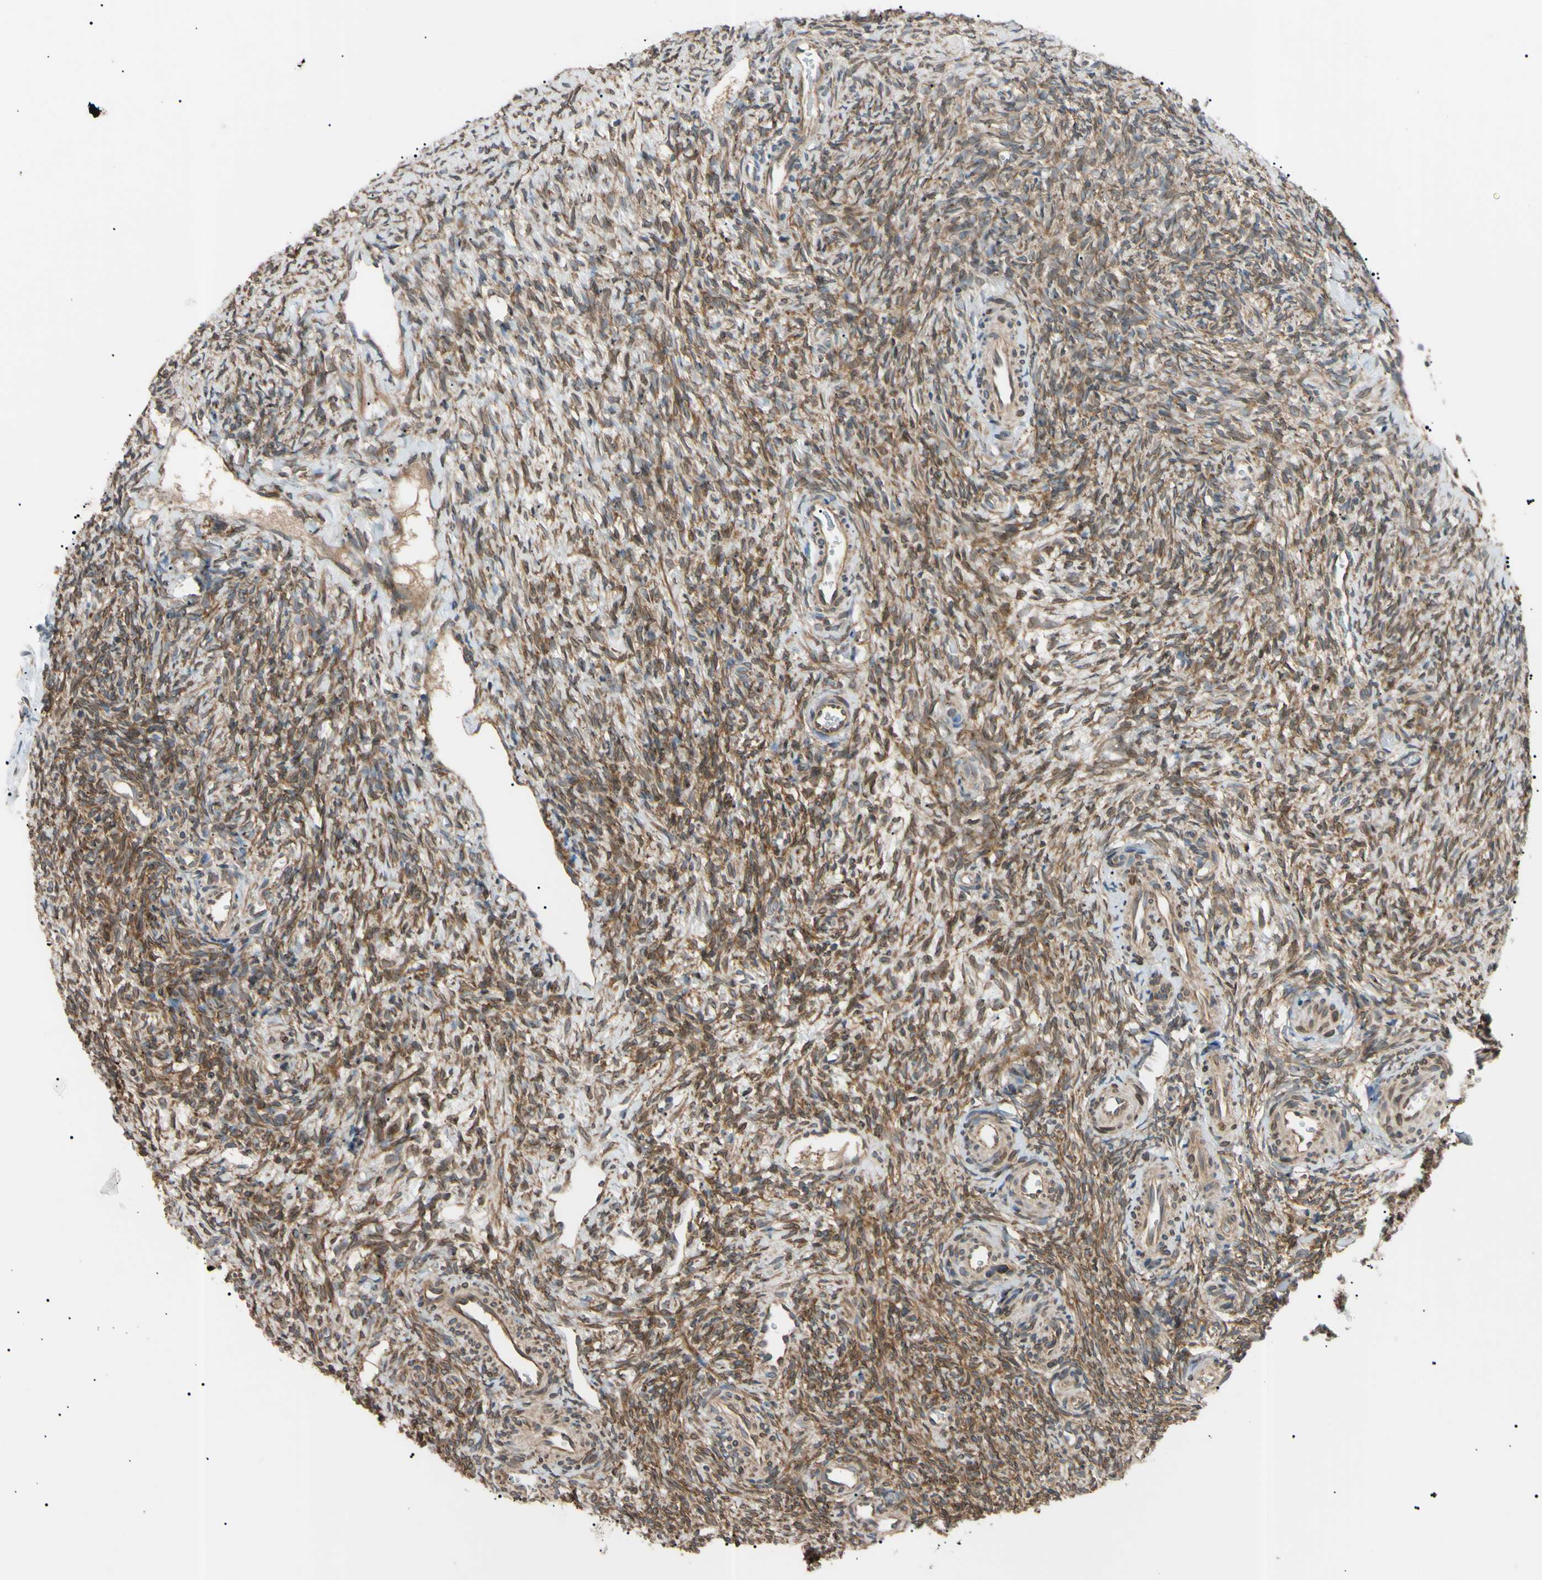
{"staining": {"intensity": "weak", "quantity": ">75%", "location": "cytoplasmic/membranous"}, "tissue": "ovary", "cell_type": "Follicle cells", "image_type": "normal", "snomed": [{"axis": "morphology", "description": "Normal tissue, NOS"}, {"axis": "topography", "description": "Ovary"}], "caption": "Protein staining of normal ovary reveals weak cytoplasmic/membranous staining in approximately >75% of follicle cells.", "gene": "VAPA", "patient": {"sex": "female", "age": 35}}